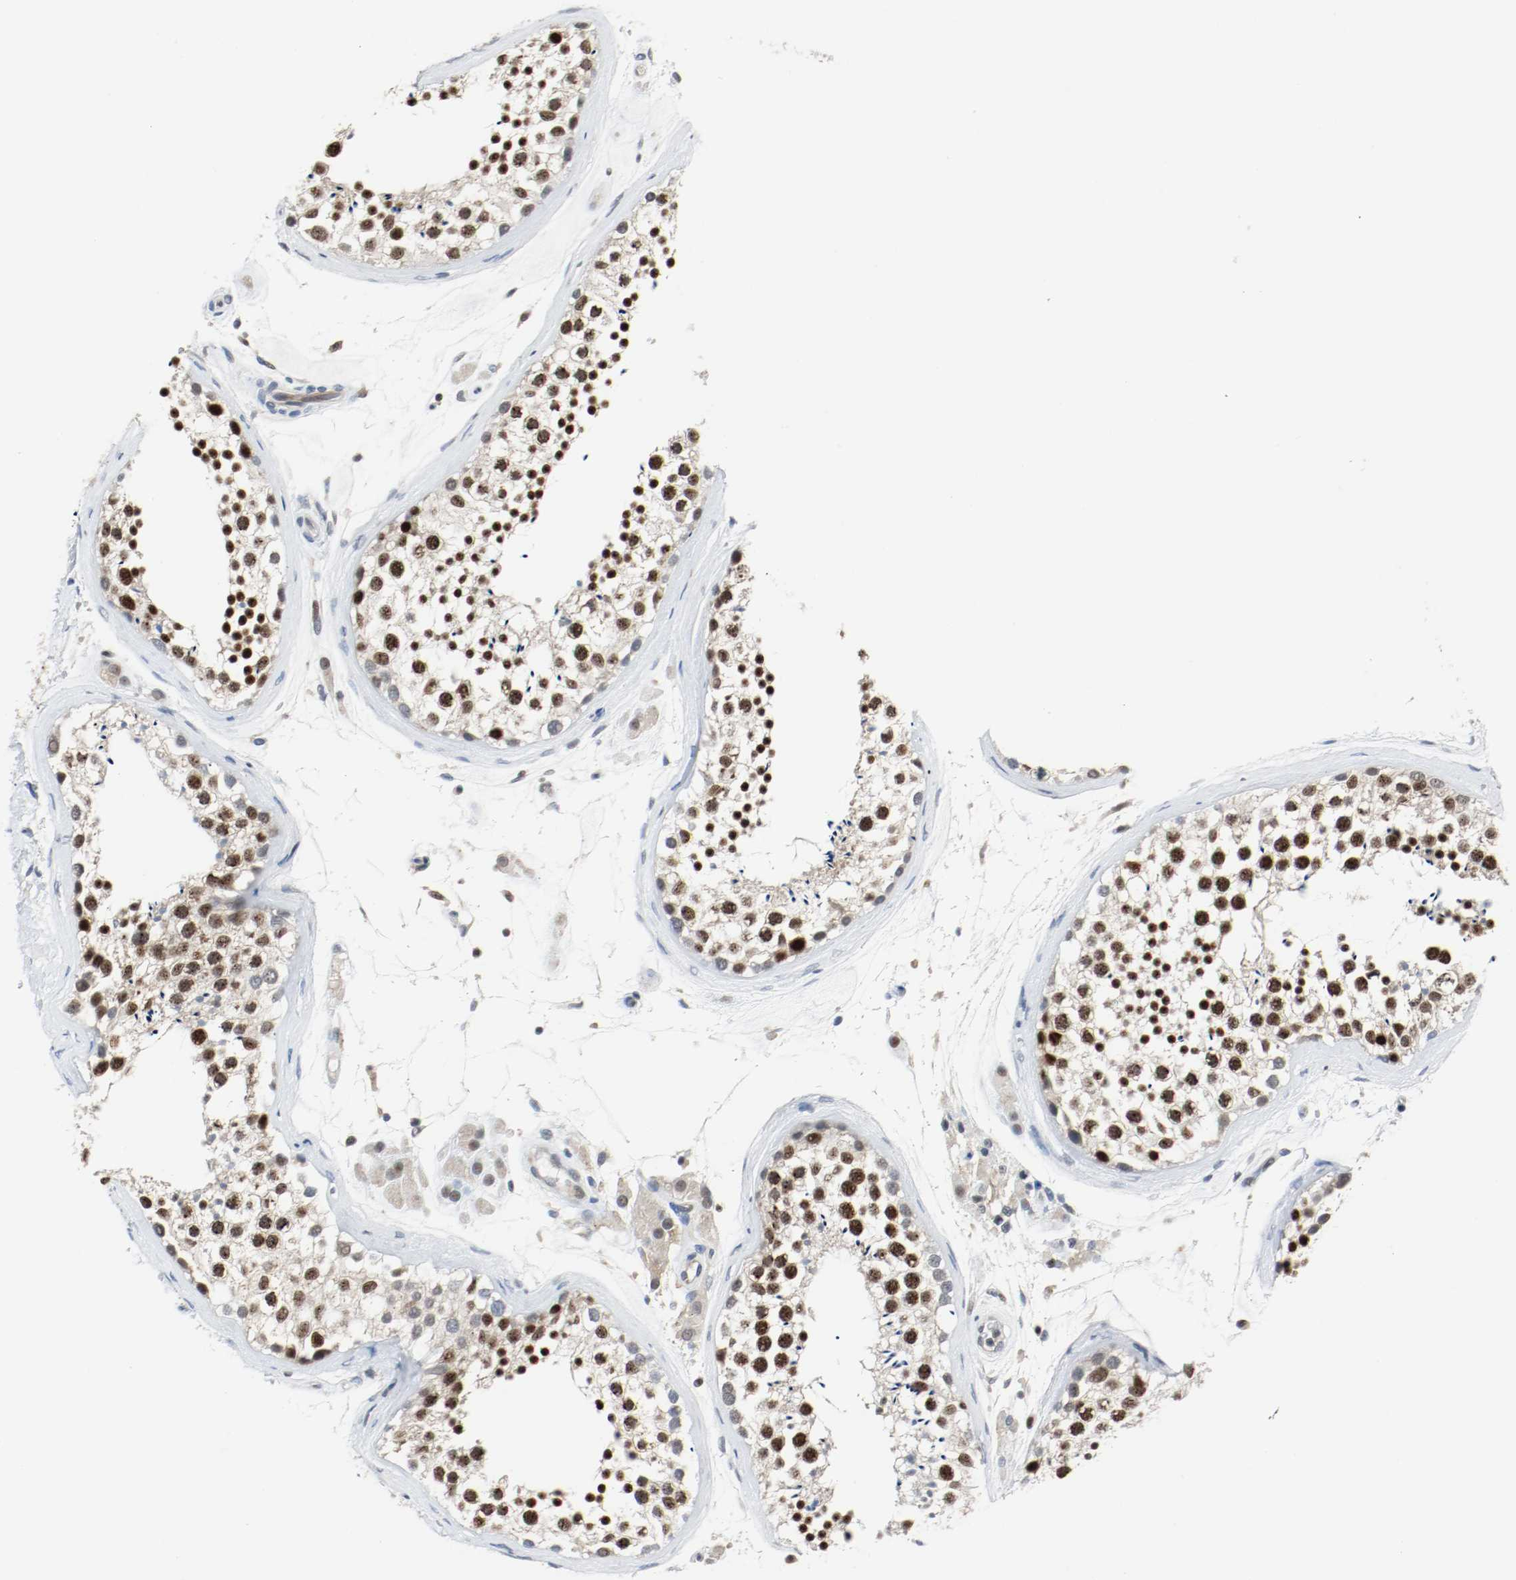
{"staining": {"intensity": "moderate", "quantity": ">75%", "location": "nuclear"}, "tissue": "testis", "cell_type": "Cells in seminiferous ducts", "image_type": "normal", "snomed": [{"axis": "morphology", "description": "Normal tissue, NOS"}, {"axis": "topography", "description": "Testis"}], "caption": "This photomicrograph displays normal testis stained with IHC to label a protein in brown. The nuclear of cells in seminiferous ducts show moderate positivity for the protein. Nuclei are counter-stained blue.", "gene": "ASH1L", "patient": {"sex": "male", "age": 46}}